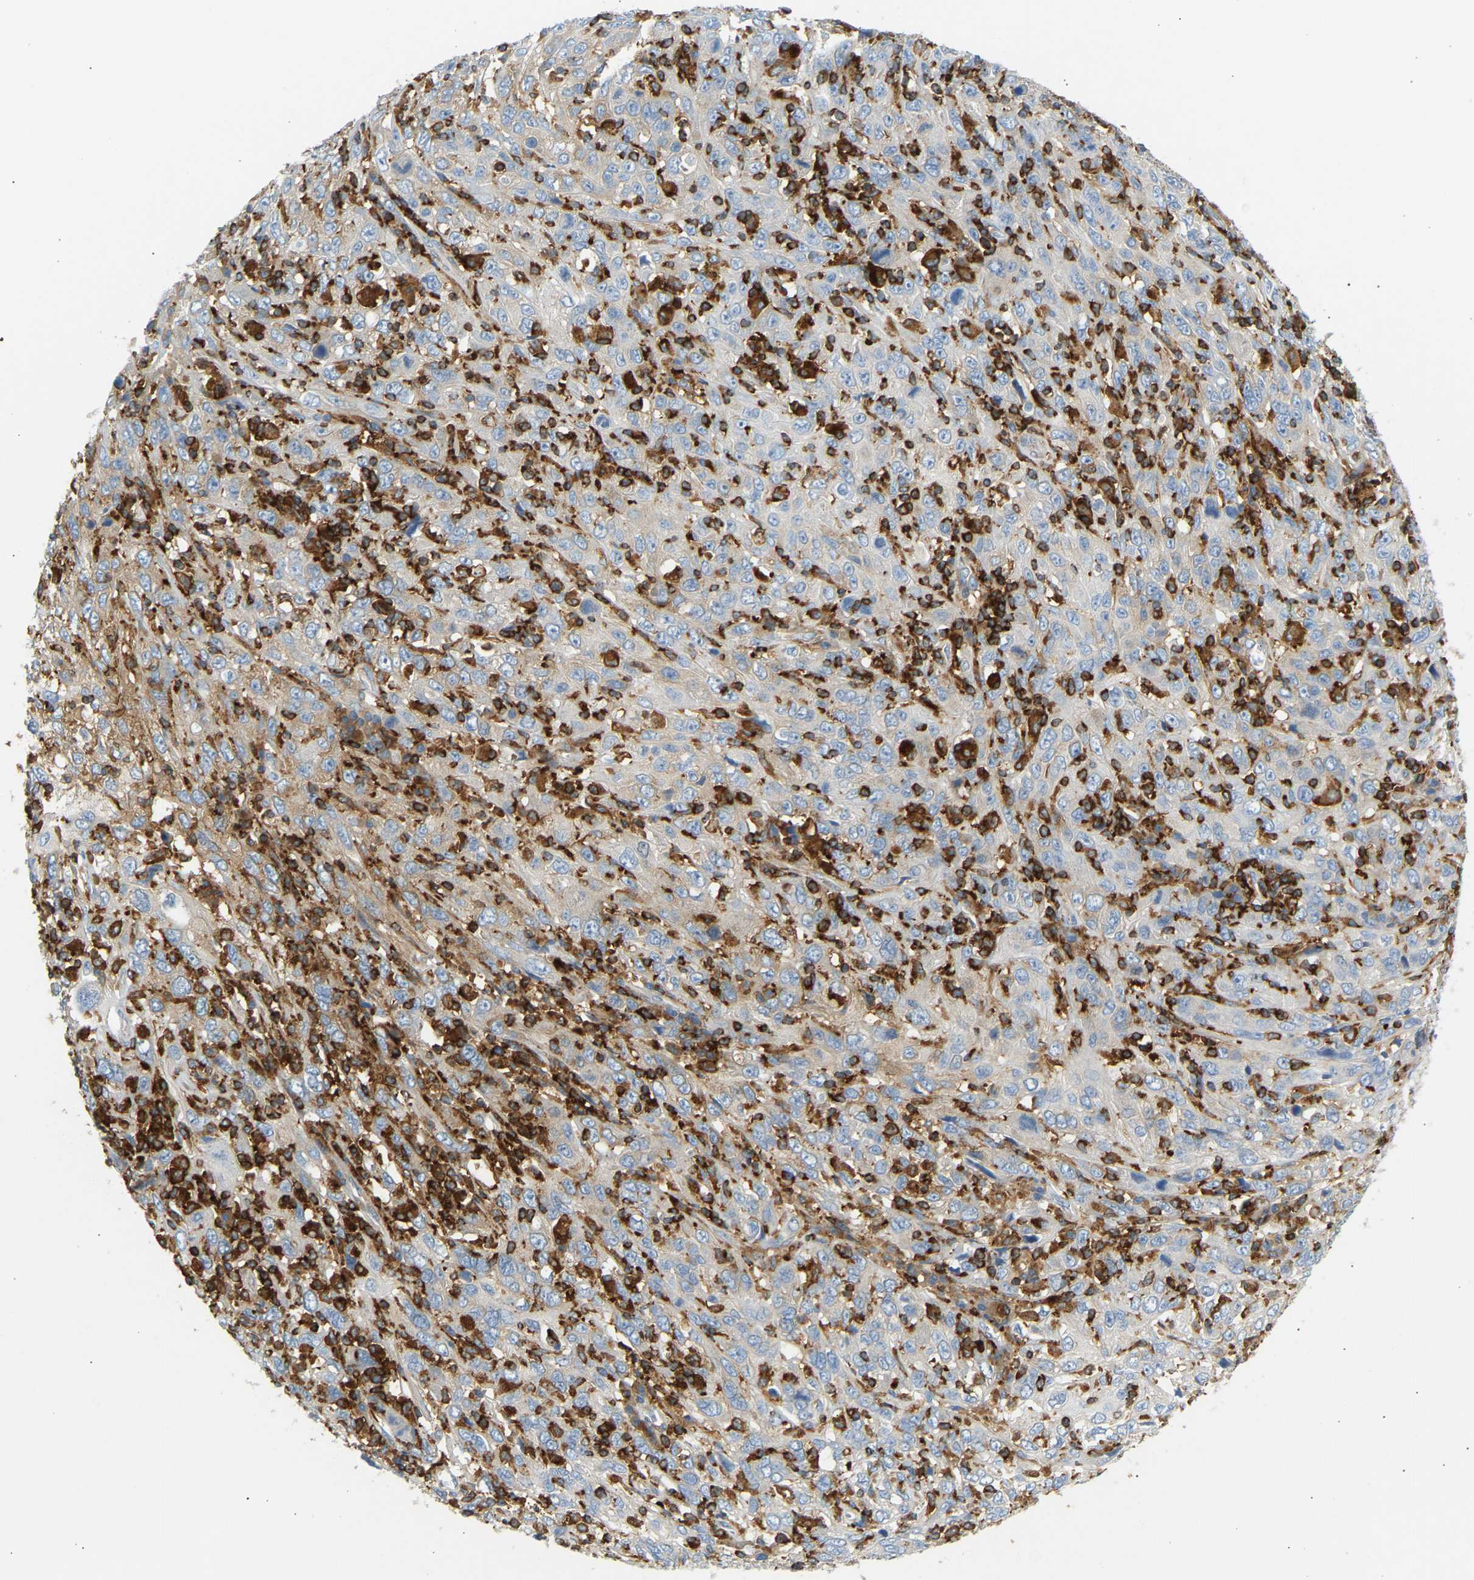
{"staining": {"intensity": "negative", "quantity": "none", "location": "none"}, "tissue": "cervical cancer", "cell_type": "Tumor cells", "image_type": "cancer", "snomed": [{"axis": "morphology", "description": "Squamous cell carcinoma, NOS"}, {"axis": "topography", "description": "Cervix"}], "caption": "Cervical cancer was stained to show a protein in brown. There is no significant positivity in tumor cells.", "gene": "FNBP1", "patient": {"sex": "female", "age": 46}}